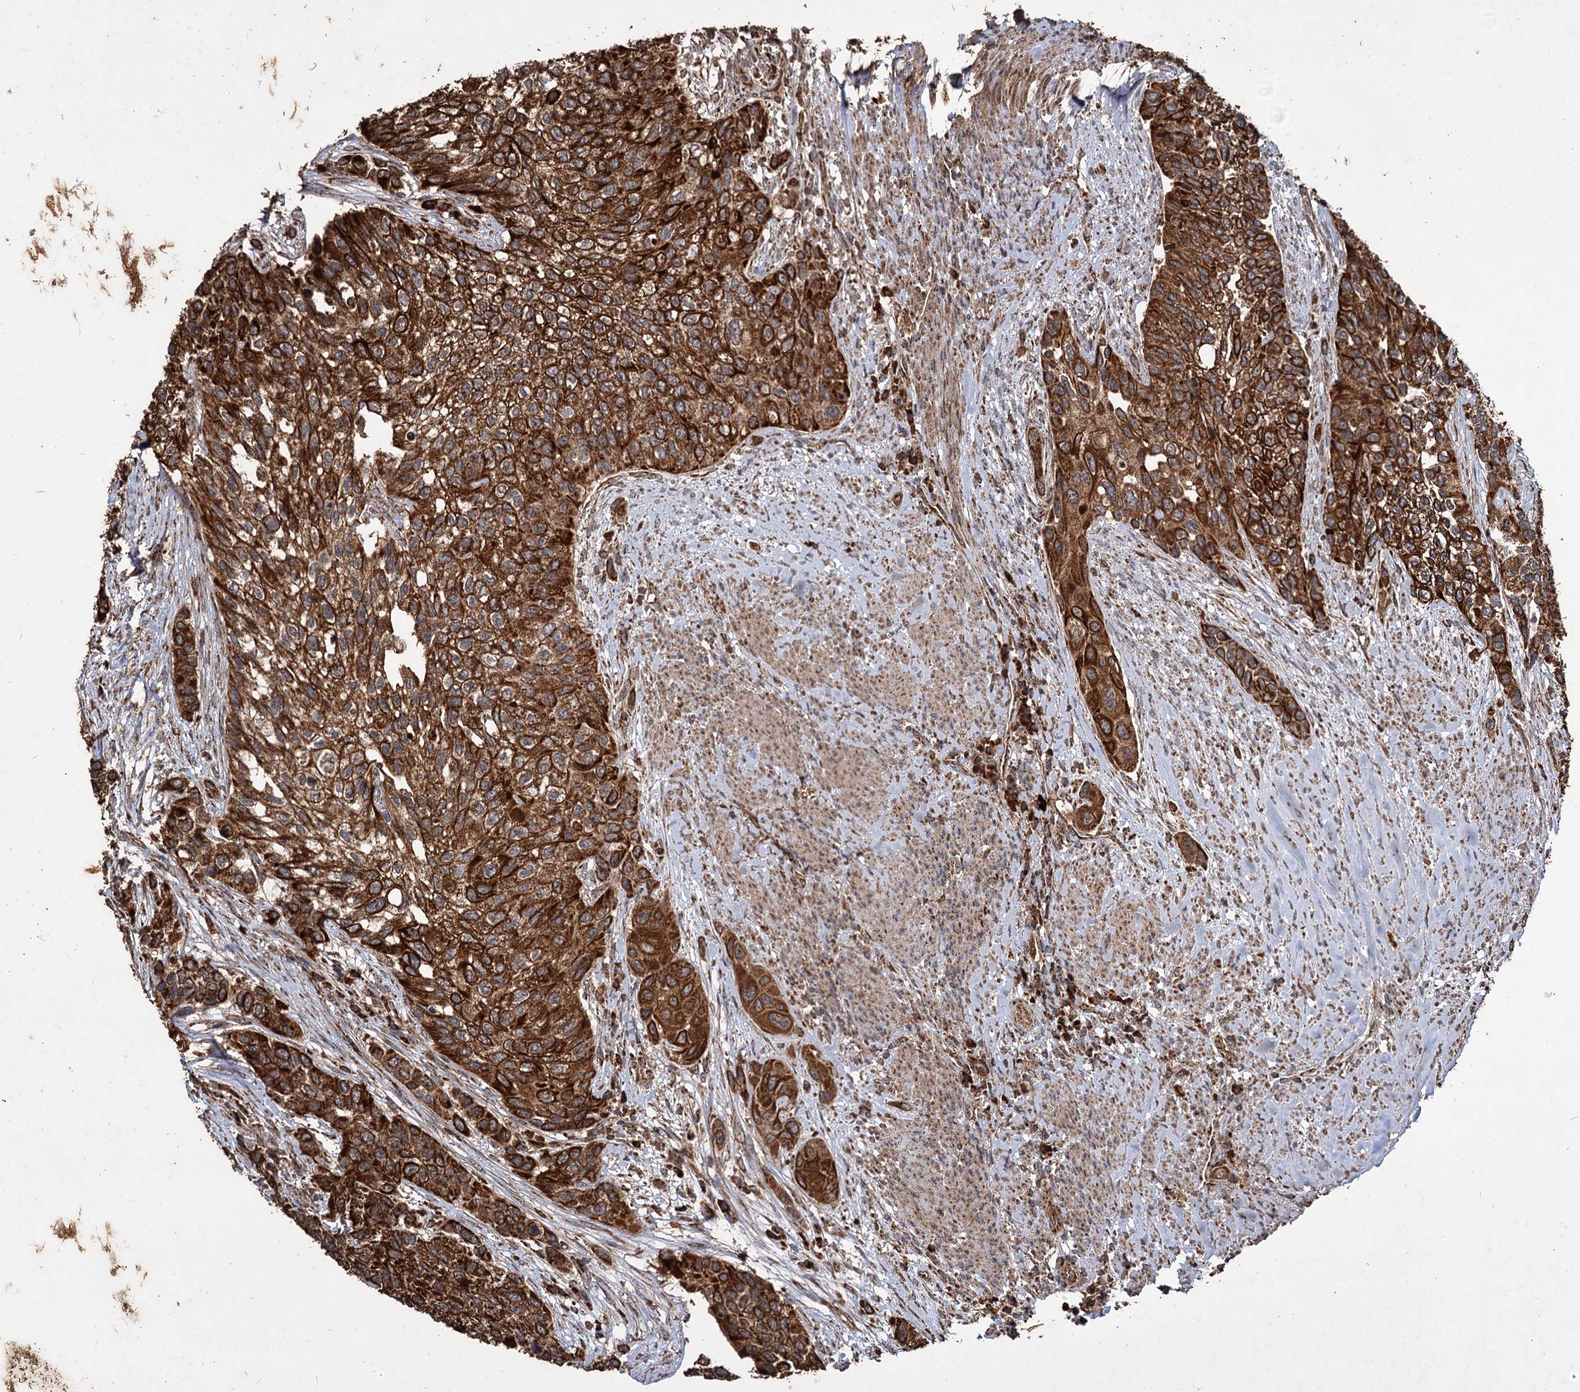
{"staining": {"intensity": "strong", "quantity": ">75%", "location": "cytoplasmic/membranous"}, "tissue": "urothelial cancer", "cell_type": "Tumor cells", "image_type": "cancer", "snomed": [{"axis": "morphology", "description": "Normal tissue, NOS"}, {"axis": "morphology", "description": "Urothelial carcinoma, High grade"}, {"axis": "topography", "description": "Vascular tissue"}, {"axis": "topography", "description": "Urinary bladder"}], "caption": "Strong cytoplasmic/membranous expression is appreciated in approximately >75% of tumor cells in high-grade urothelial carcinoma.", "gene": "IPO4", "patient": {"sex": "female", "age": 56}}